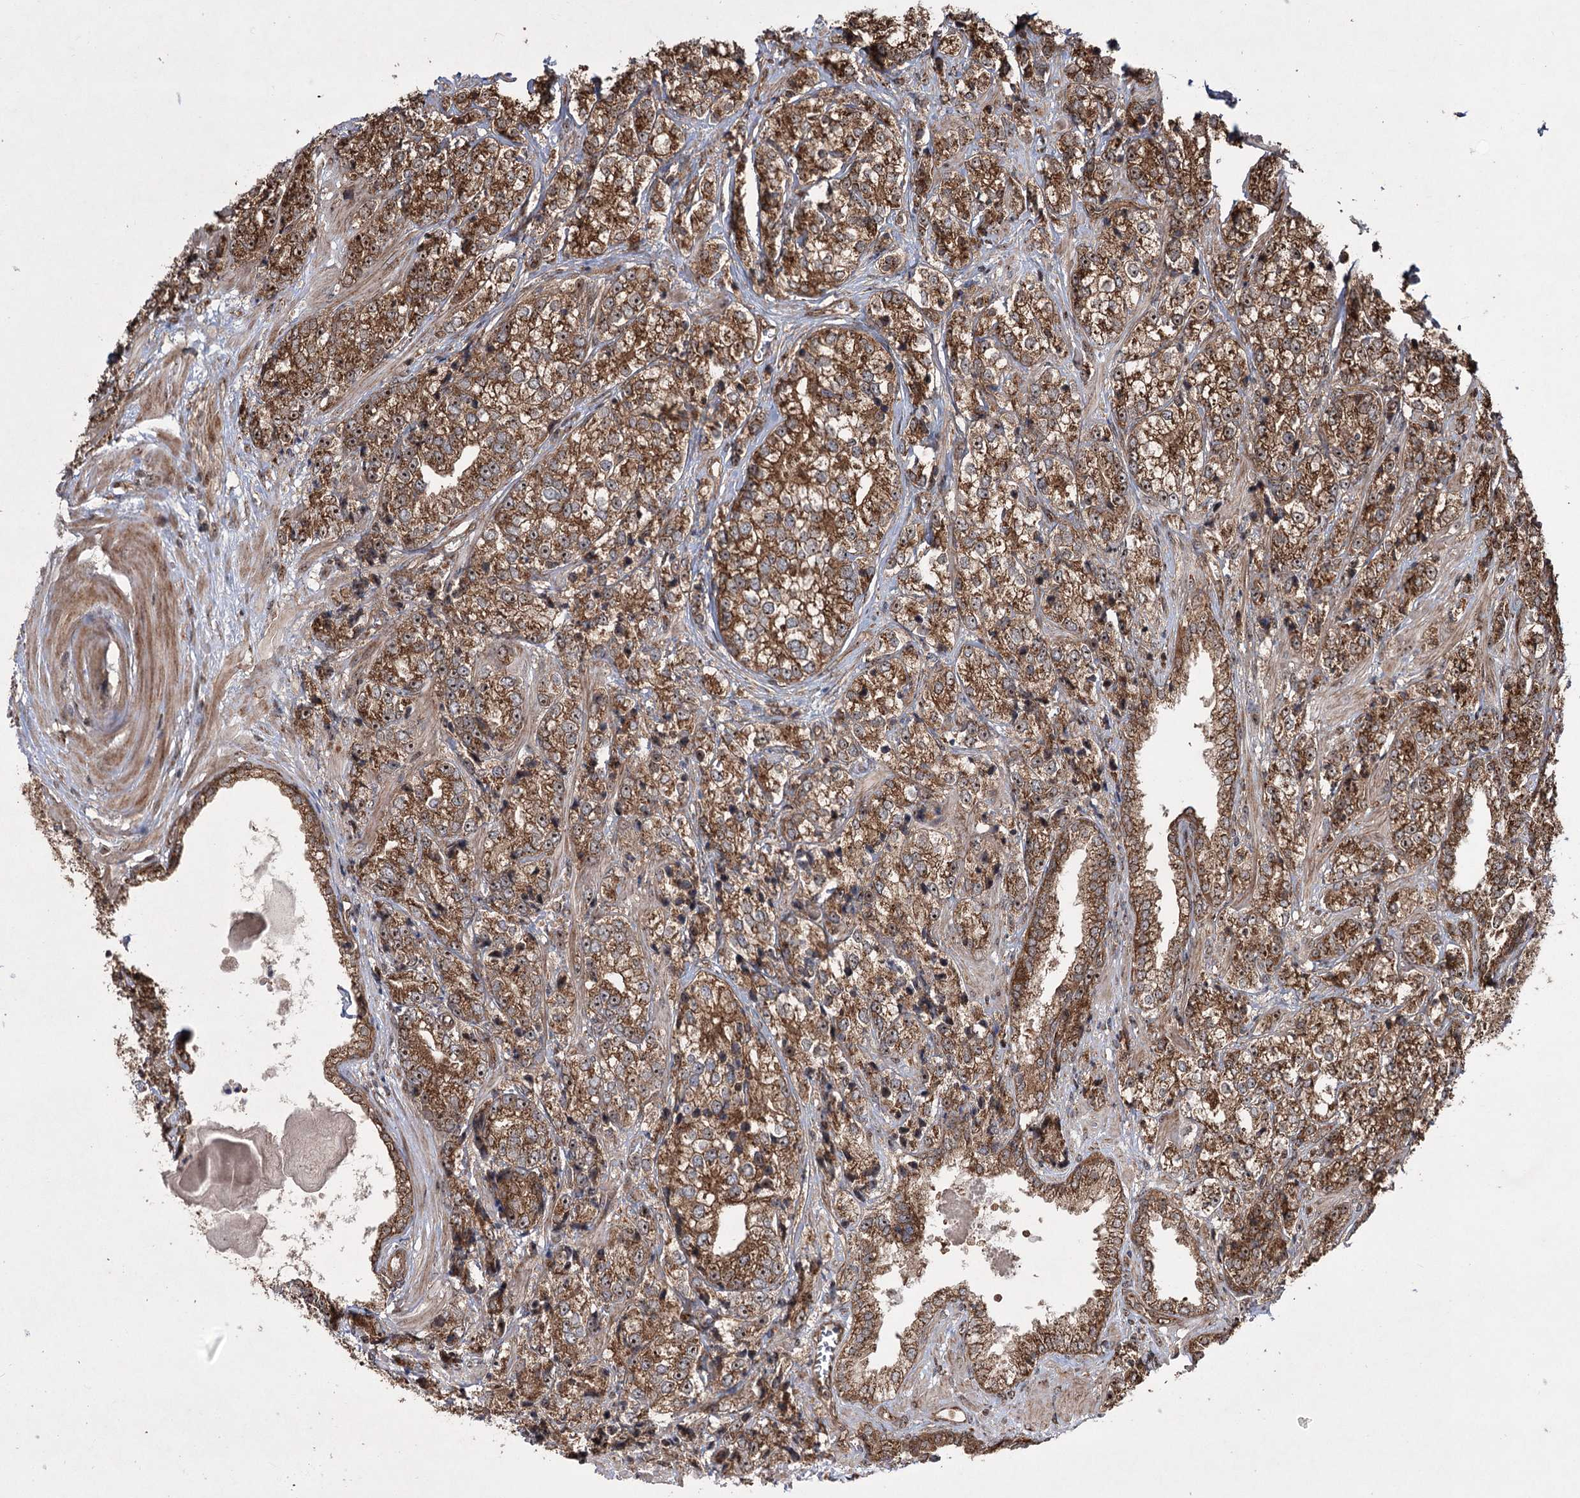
{"staining": {"intensity": "strong", "quantity": ">75%", "location": "cytoplasmic/membranous,nuclear"}, "tissue": "prostate cancer", "cell_type": "Tumor cells", "image_type": "cancer", "snomed": [{"axis": "morphology", "description": "Adenocarcinoma, High grade"}, {"axis": "topography", "description": "Prostate"}], "caption": "Immunohistochemical staining of human adenocarcinoma (high-grade) (prostate) reveals high levels of strong cytoplasmic/membranous and nuclear staining in approximately >75% of tumor cells.", "gene": "SERINC5", "patient": {"sex": "male", "age": 69}}